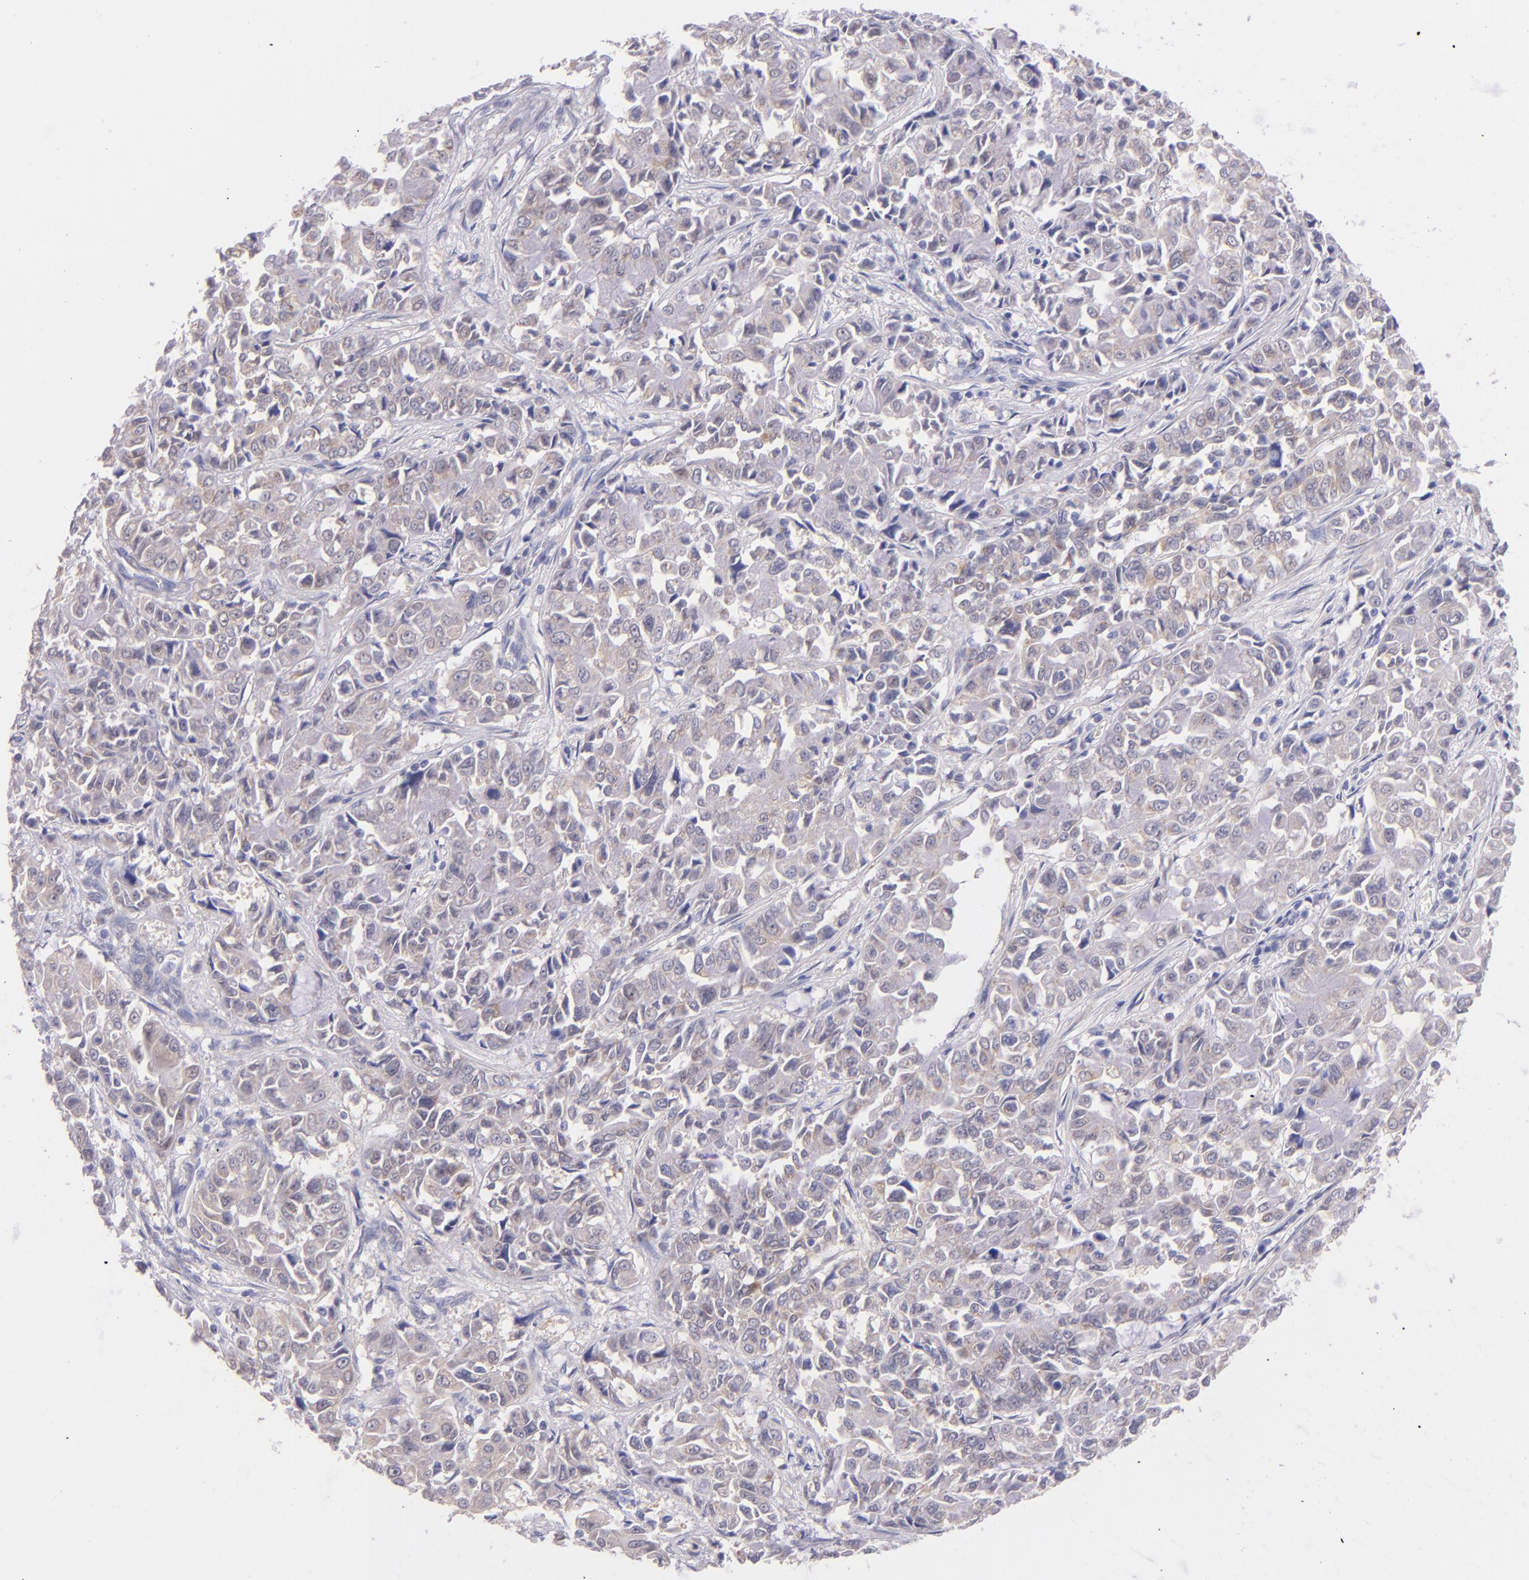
{"staining": {"intensity": "weak", "quantity": ">75%", "location": "cytoplasmic/membranous"}, "tissue": "pancreatic cancer", "cell_type": "Tumor cells", "image_type": "cancer", "snomed": [{"axis": "morphology", "description": "Adenocarcinoma, NOS"}, {"axis": "topography", "description": "Pancreas"}], "caption": "Adenocarcinoma (pancreatic) tissue shows weak cytoplasmic/membranous expression in approximately >75% of tumor cells The staining was performed using DAB (3,3'-diaminobenzidine), with brown indicating positive protein expression. Nuclei are stained blue with hematoxylin.", "gene": "SH2D4A", "patient": {"sex": "female", "age": 52}}